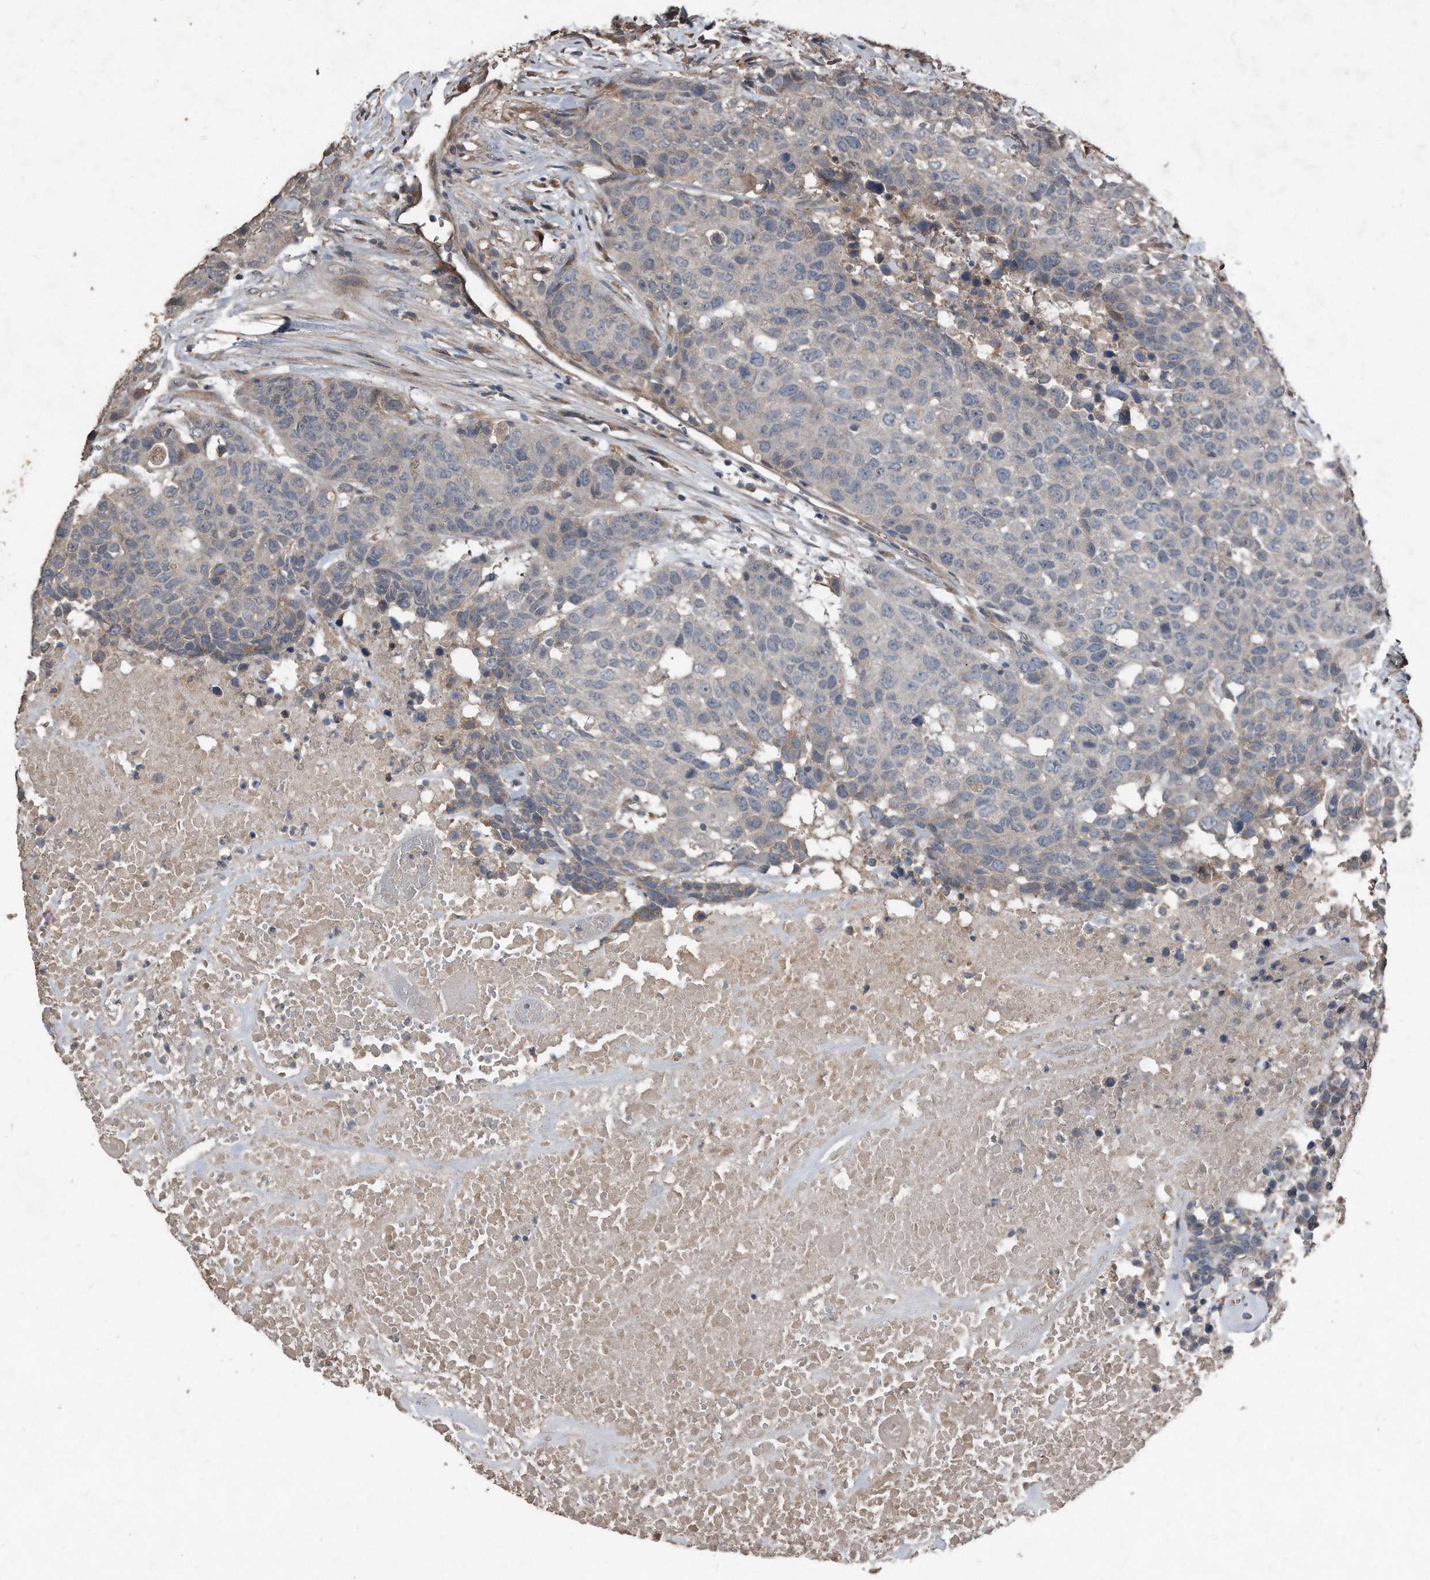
{"staining": {"intensity": "weak", "quantity": "<25%", "location": "cytoplasmic/membranous"}, "tissue": "head and neck cancer", "cell_type": "Tumor cells", "image_type": "cancer", "snomed": [{"axis": "morphology", "description": "Squamous cell carcinoma, NOS"}, {"axis": "topography", "description": "Head-Neck"}], "caption": "Tumor cells are negative for brown protein staining in head and neck cancer.", "gene": "ANKRD10", "patient": {"sex": "male", "age": 66}}